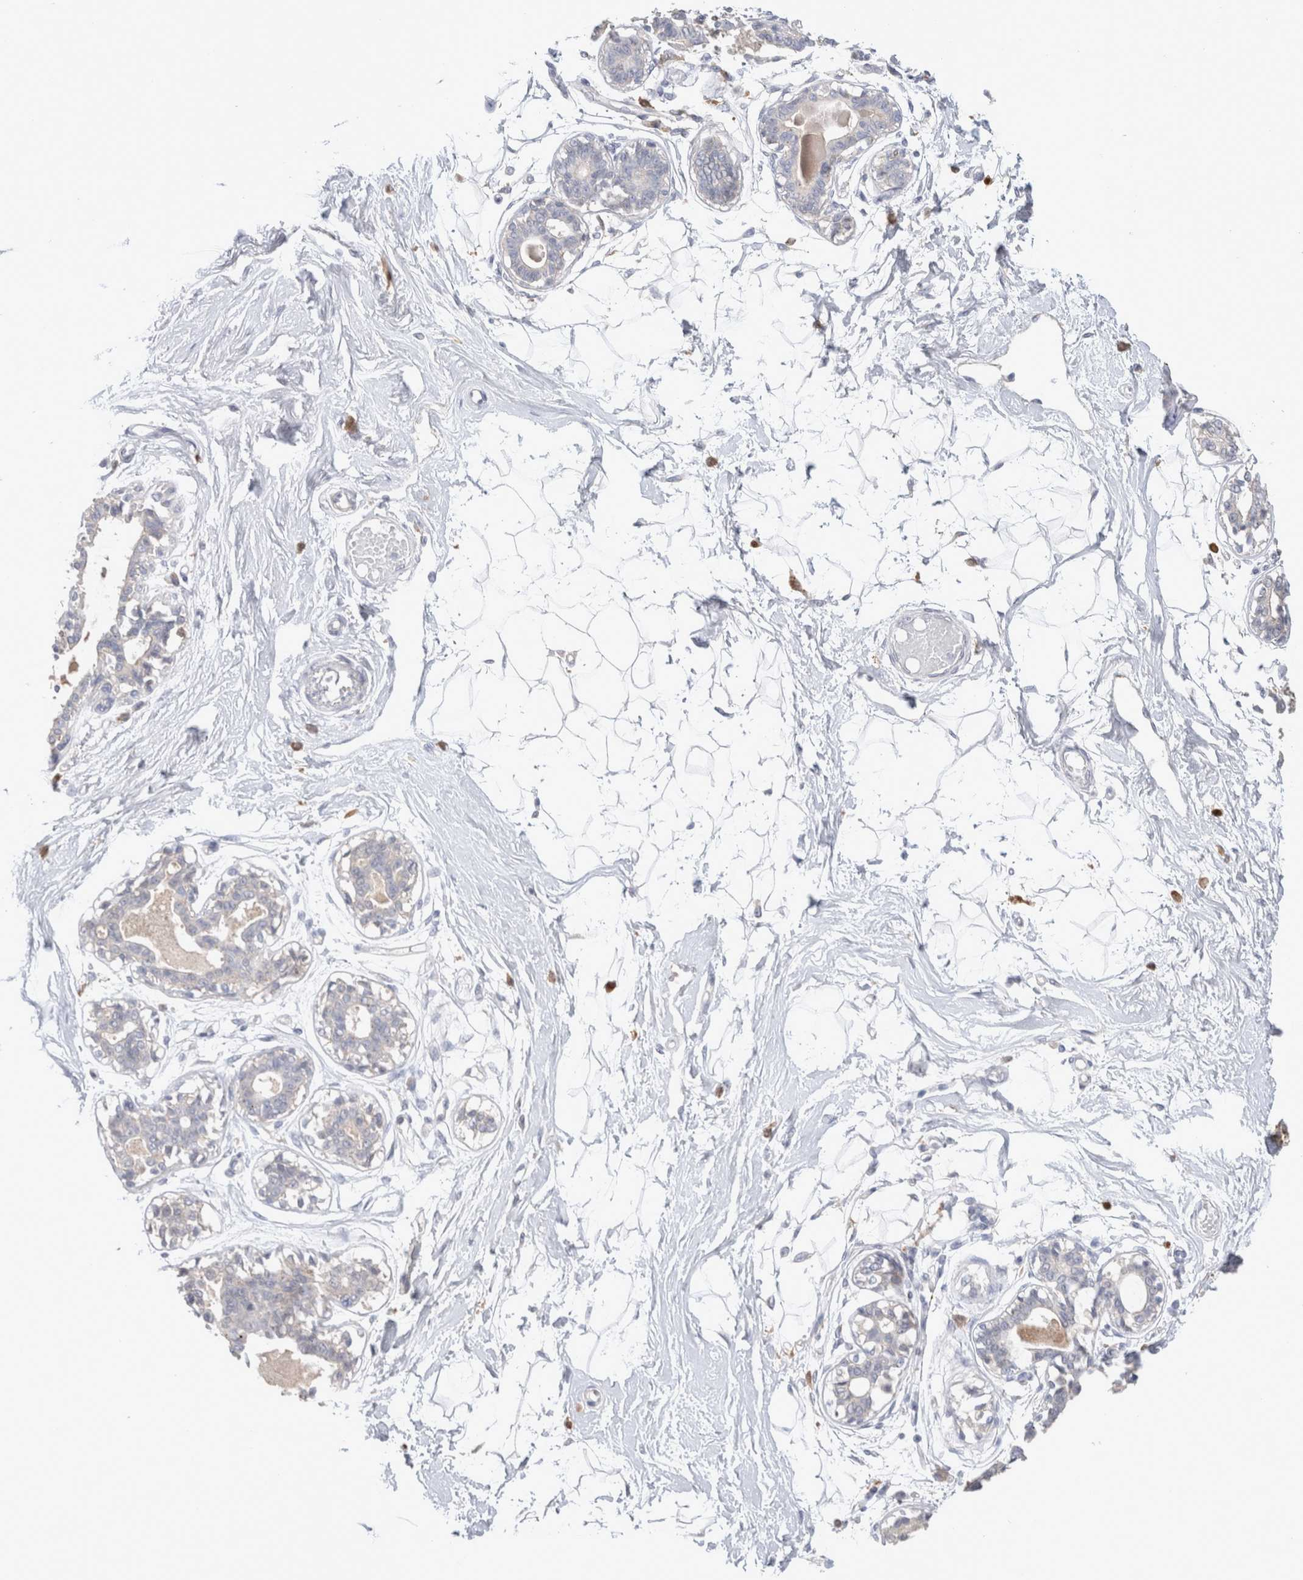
{"staining": {"intensity": "negative", "quantity": "none", "location": "none"}, "tissue": "breast", "cell_type": "Adipocytes", "image_type": "normal", "snomed": [{"axis": "morphology", "description": "Normal tissue, NOS"}, {"axis": "topography", "description": "Breast"}], "caption": "High power microscopy image of an immunohistochemistry (IHC) micrograph of unremarkable breast, revealing no significant positivity in adipocytes. (Stains: DAB immunohistochemistry (IHC) with hematoxylin counter stain, Microscopy: brightfield microscopy at high magnification).", "gene": "HPGDS", "patient": {"sex": "female", "age": 45}}